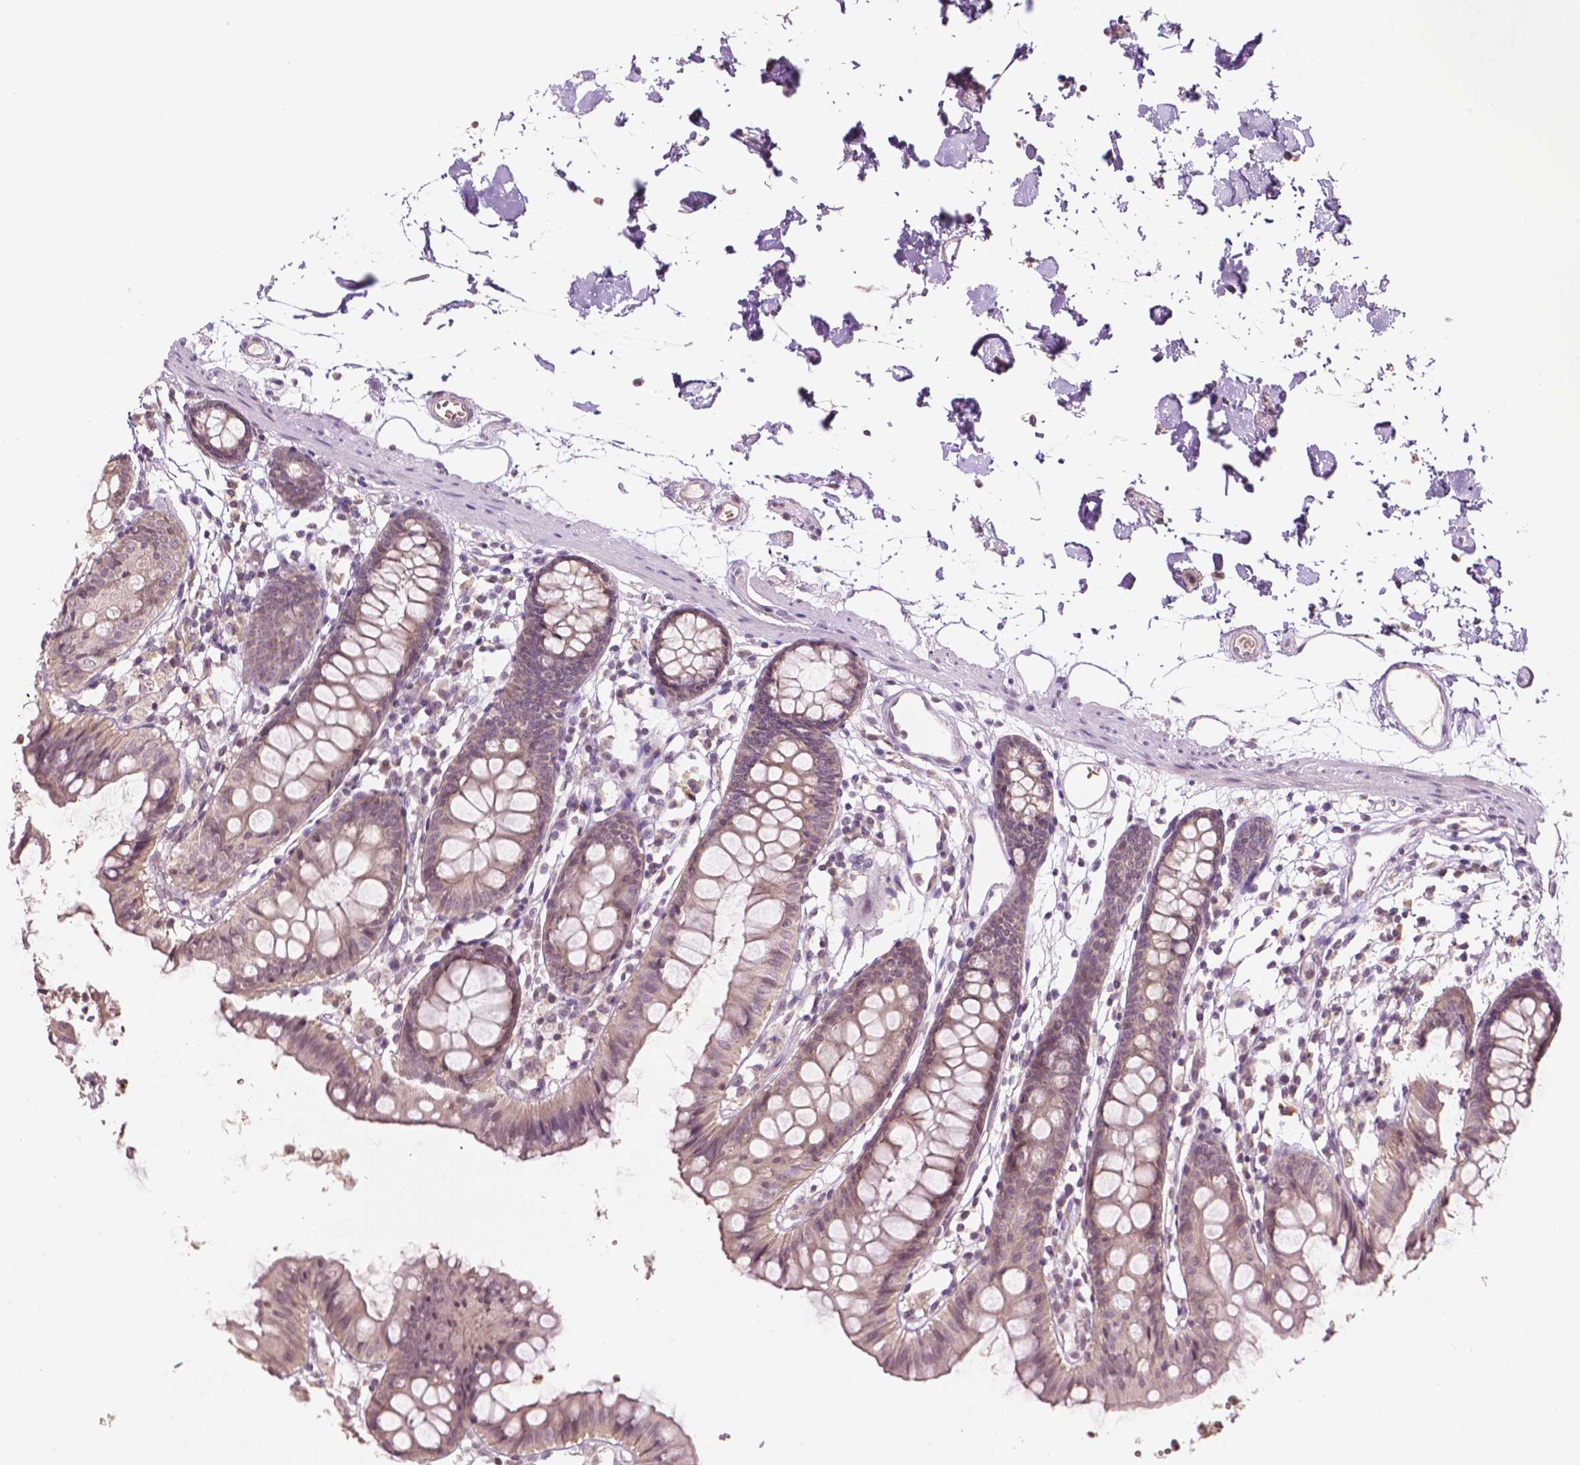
{"staining": {"intensity": "negative", "quantity": "none", "location": "none"}, "tissue": "colon", "cell_type": "Endothelial cells", "image_type": "normal", "snomed": [{"axis": "morphology", "description": "Normal tissue, NOS"}, {"axis": "topography", "description": "Colon"}], "caption": "Immunohistochemistry (IHC) of unremarkable human colon displays no positivity in endothelial cells.", "gene": "NOS1AP", "patient": {"sex": "female", "age": 84}}